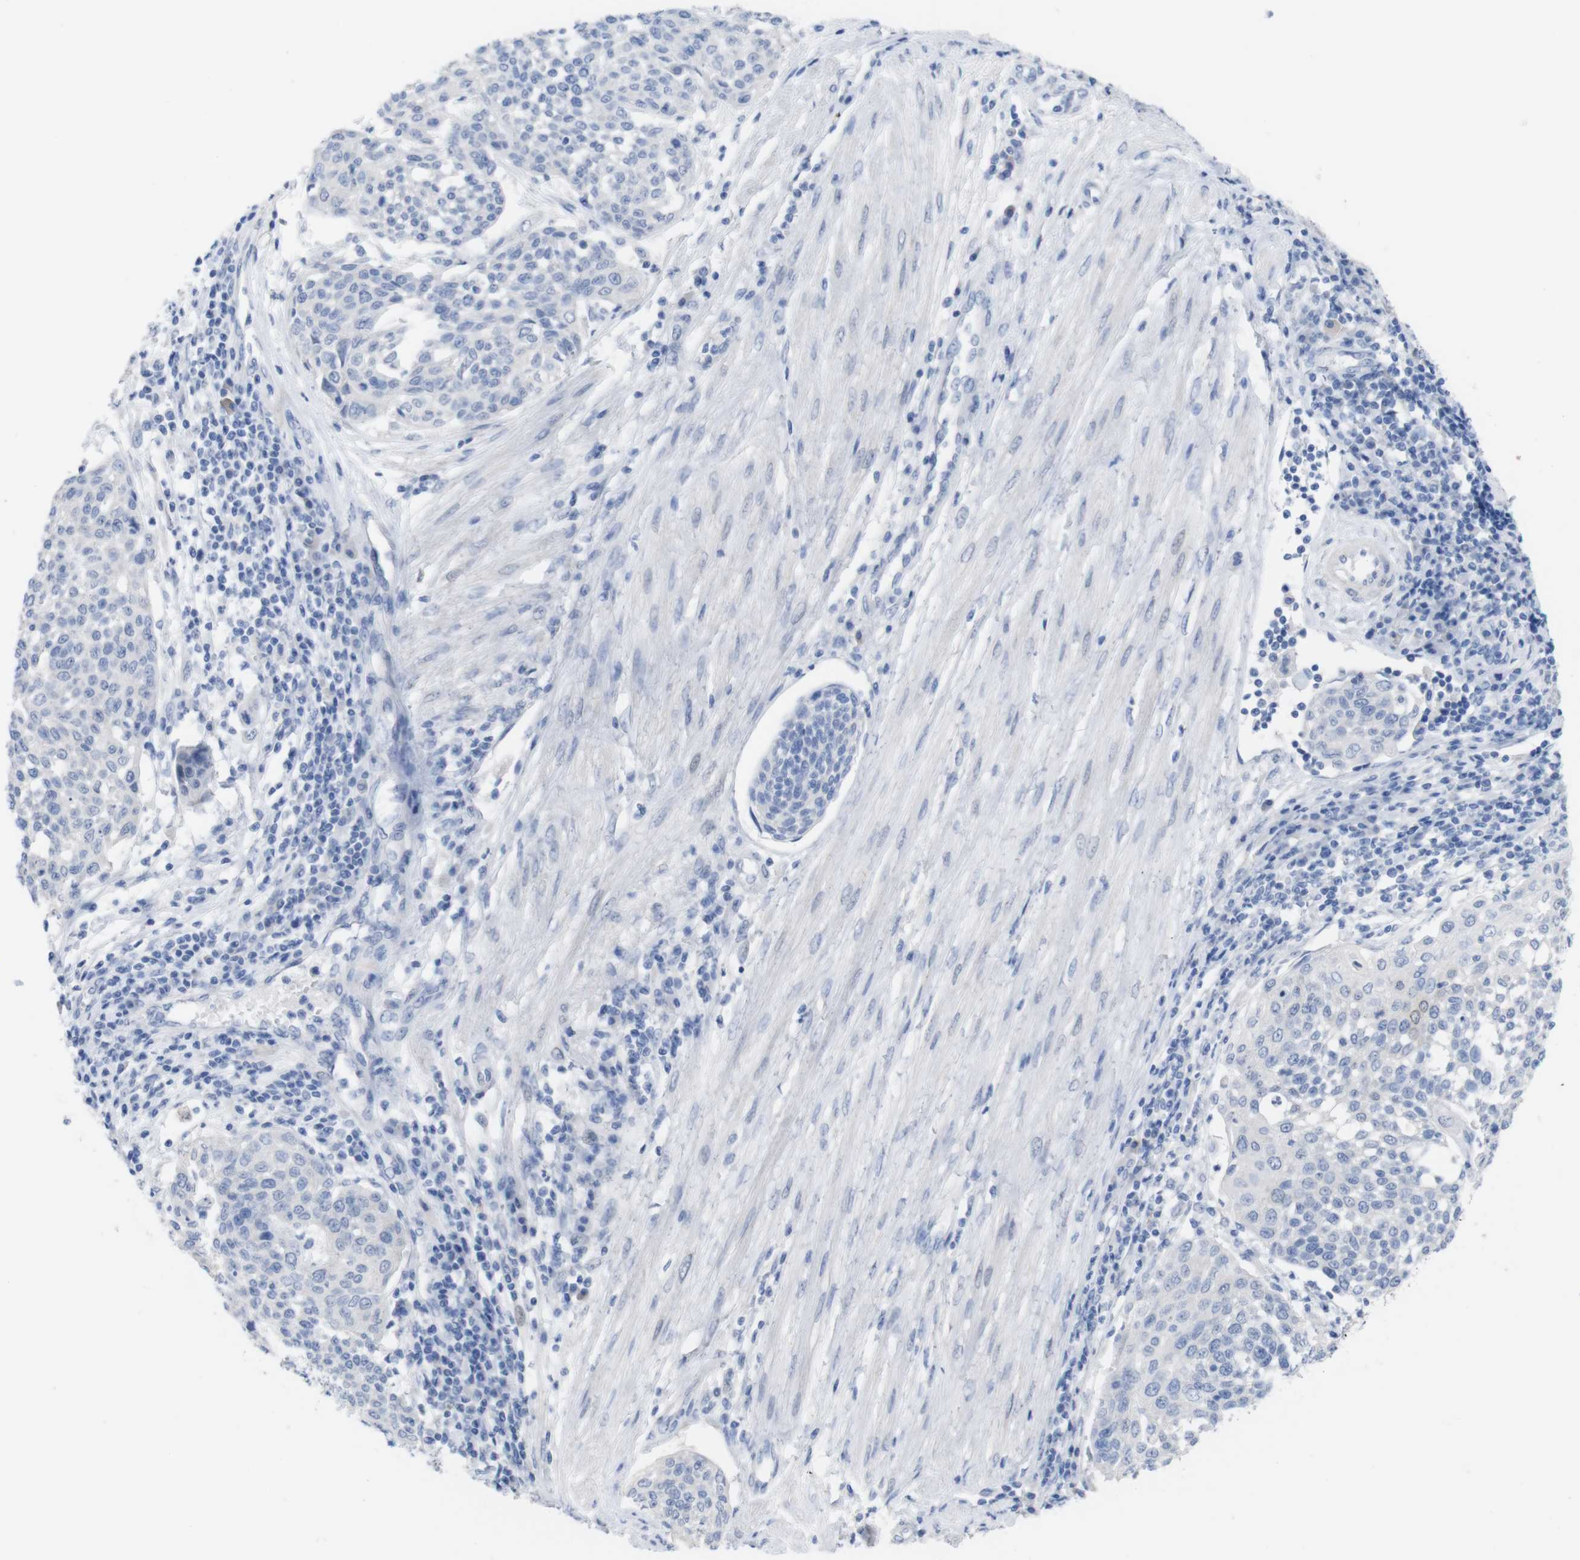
{"staining": {"intensity": "negative", "quantity": "none", "location": "none"}, "tissue": "cervical cancer", "cell_type": "Tumor cells", "image_type": "cancer", "snomed": [{"axis": "morphology", "description": "Squamous cell carcinoma, NOS"}, {"axis": "topography", "description": "Cervix"}], "caption": "A histopathology image of human squamous cell carcinoma (cervical) is negative for staining in tumor cells. (Immunohistochemistry (ihc), brightfield microscopy, high magnification).", "gene": "PNMA1", "patient": {"sex": "female", "age": 34}}